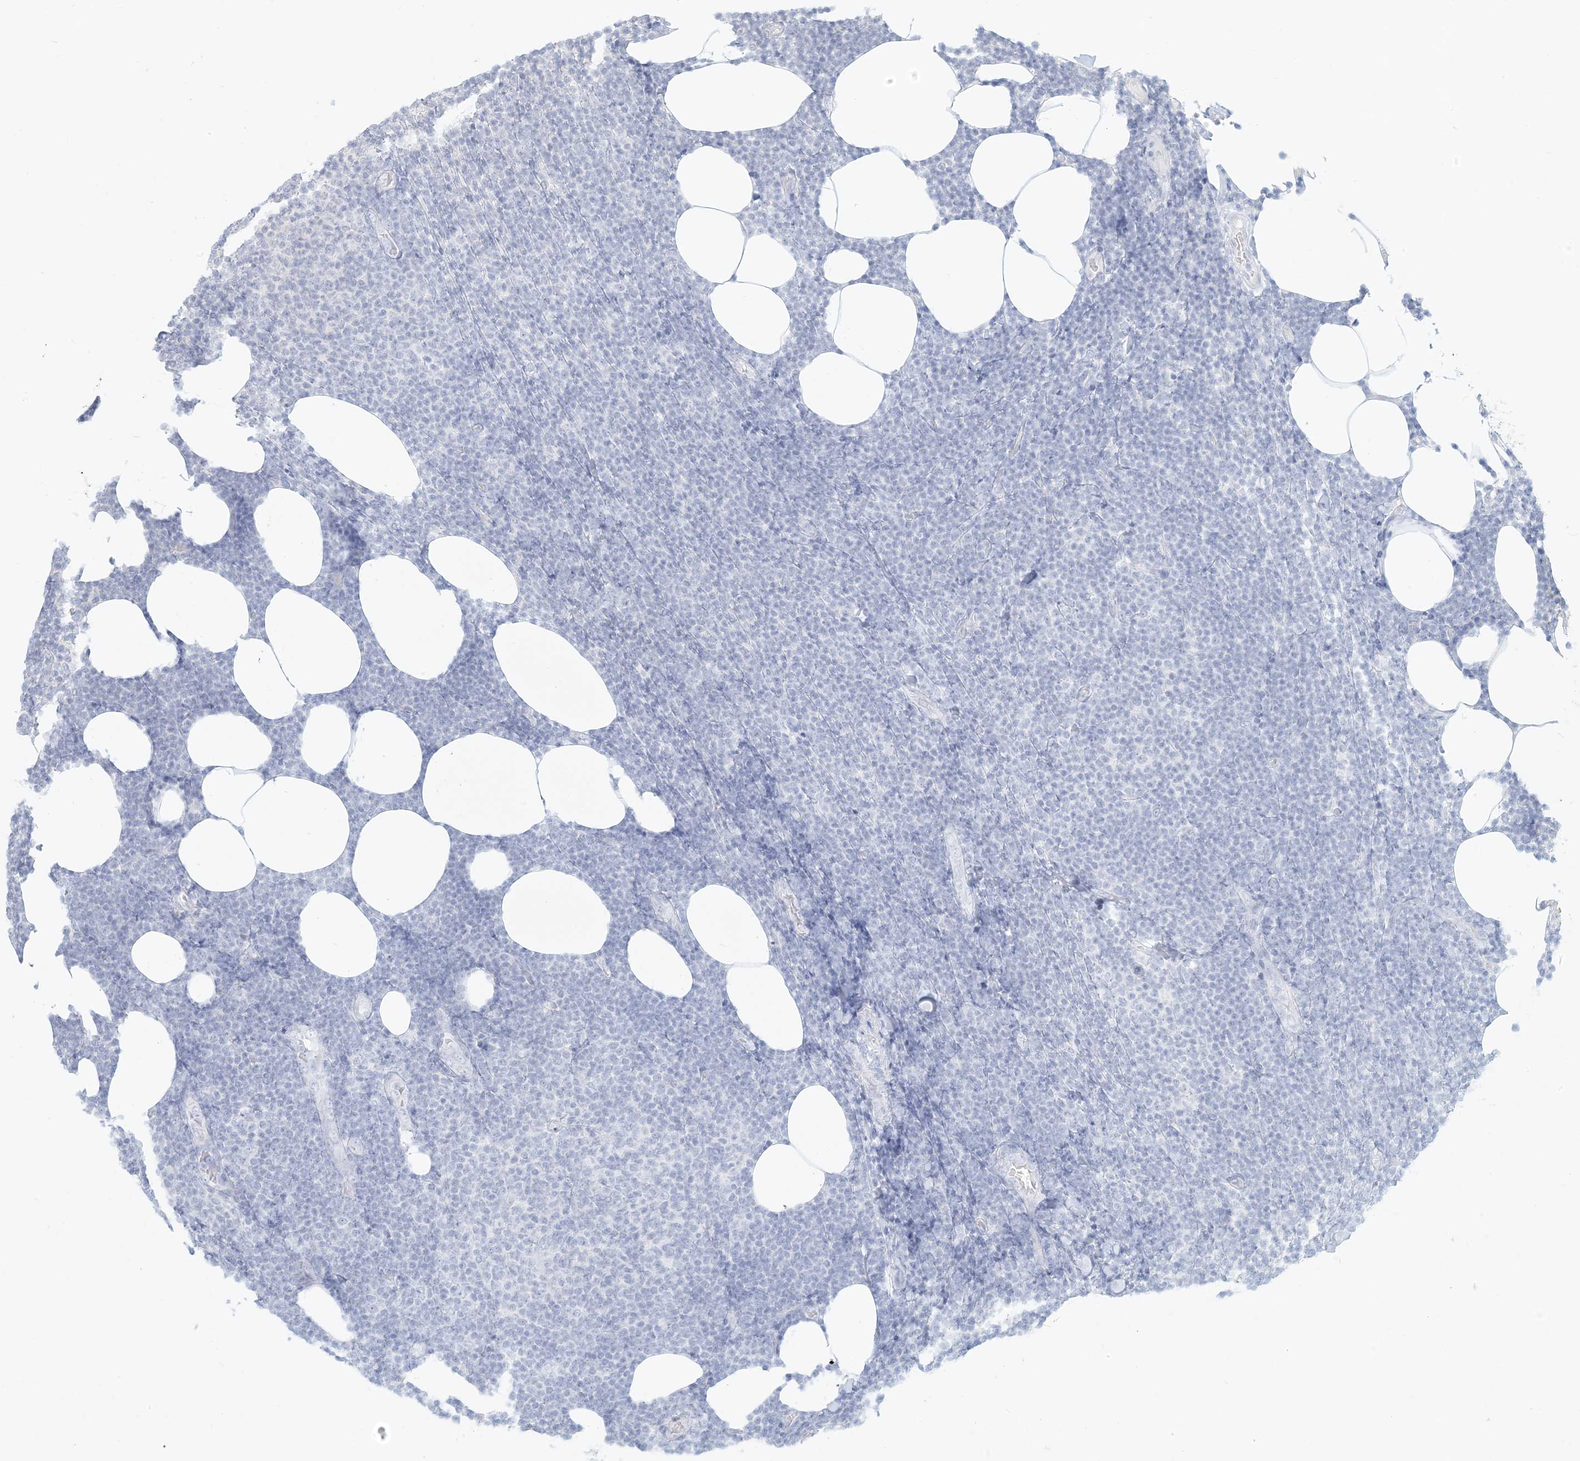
{"staining": {"intensity": "negative", "quantity": "none", "location": "none"}, "tissue": "lymphoma", "cell_type": "Tumor cells", "image_type": "cancer", "snomed": [{"axis": "morphology", "description": "Malignant lymphoma, non-Hodgkin's type, Low grade"}, {"axis": "topography", "description": "Lymph node"}], "caption": "IHC micrograph of neoplastic tissue: lymphoma stained with DAB (3,3'-diaminobenzidine) exhibits no significant protein positivity in tumor cells.", "gene": "MCOLN1", "patient": {"sex": "male", "age": 66}}